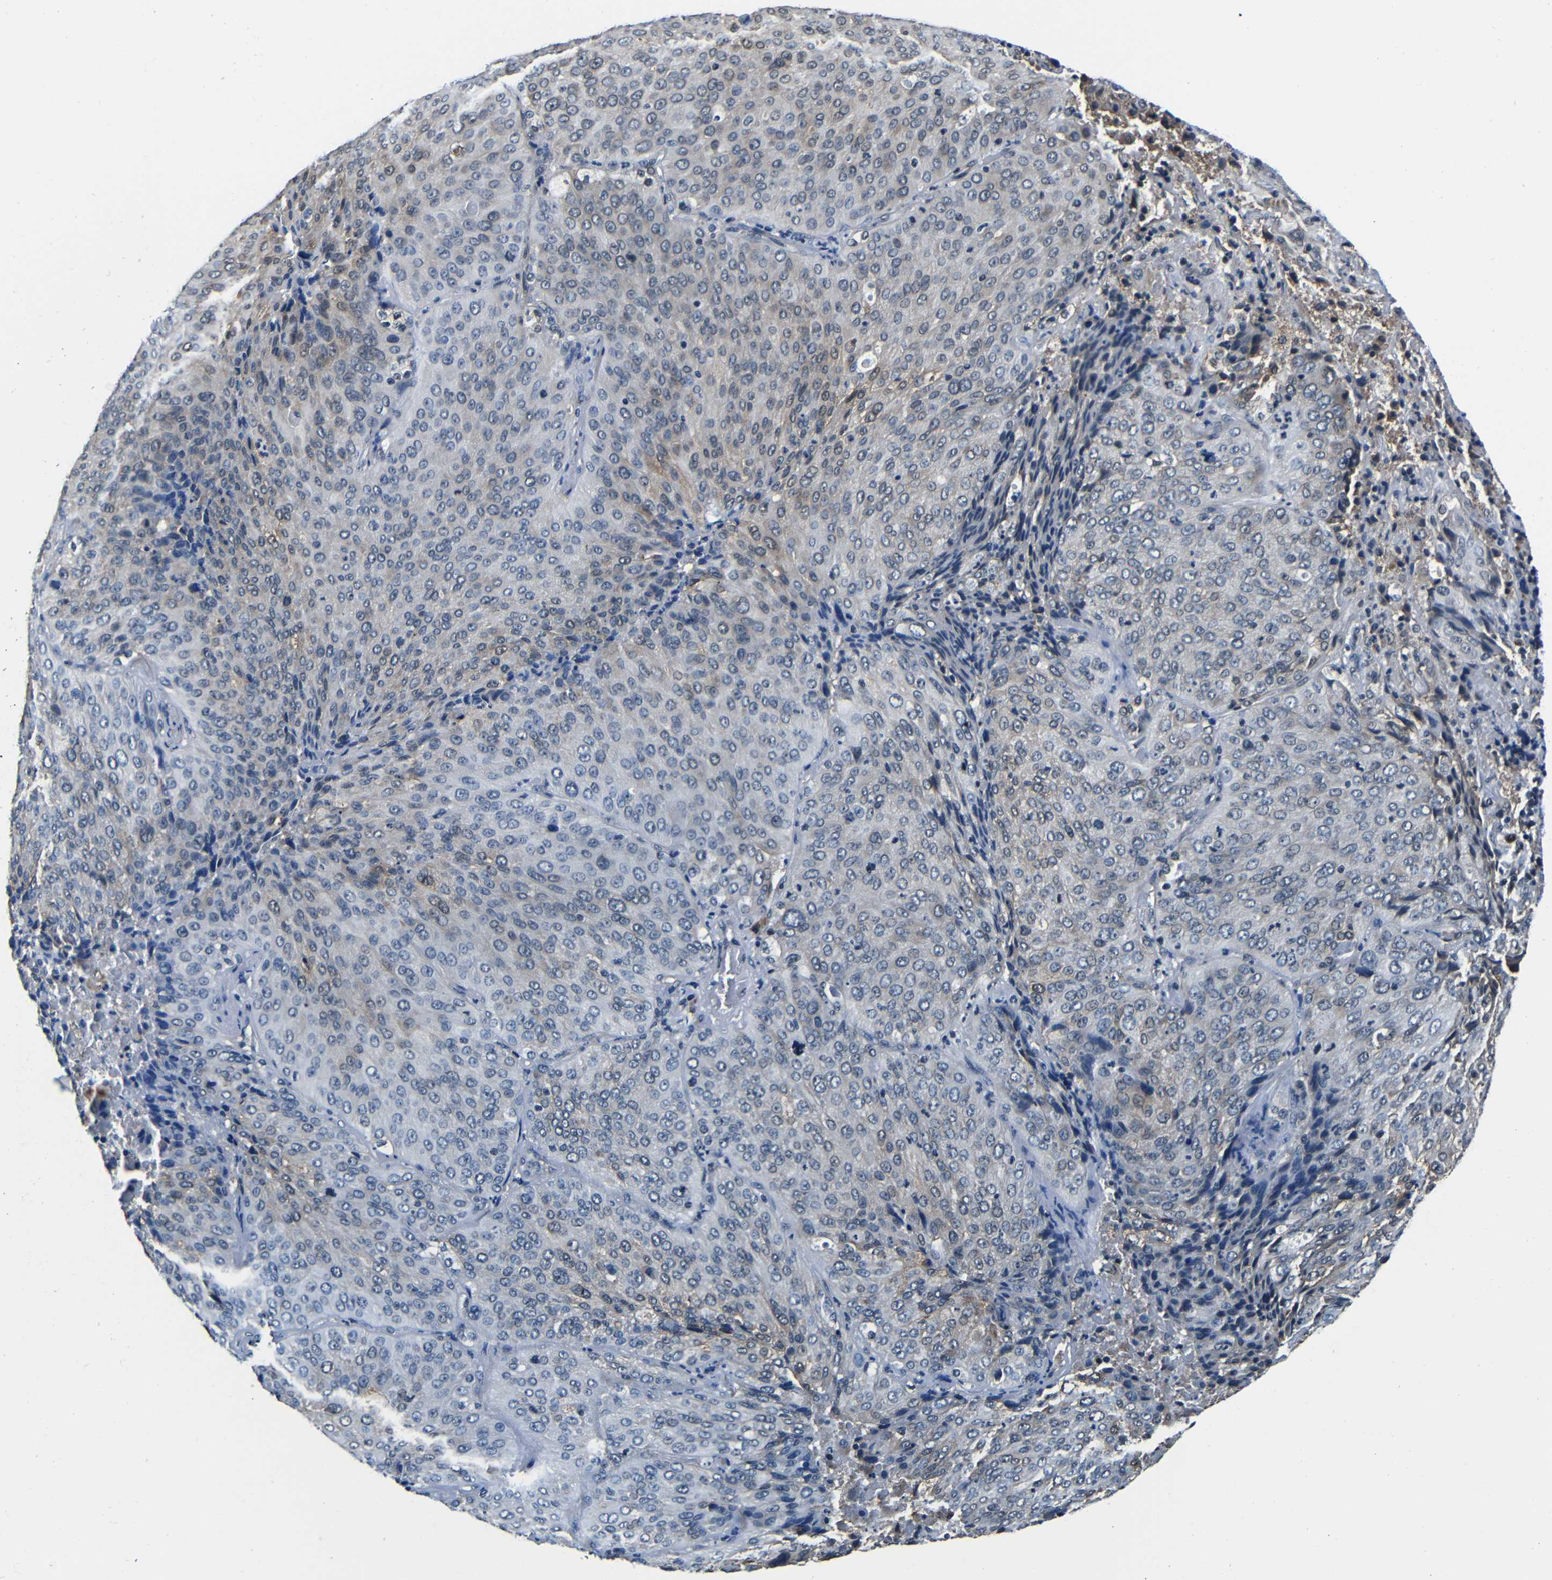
{"staining": {"intensity": "weak", "quantity": "<25%", "location": "cytoplasmic/membranous"}, "tissue": "lung cancer", "cell_type": "Tumor cells", "image_type": "cancer", "snomed": [{"axis": "morphology", "description": "Squamous cell carcinoma, NOS"}, {"axis": "topography", "description": "Lung"}], "caption": "This image is of lung cancer (squamous cell carcinoma) stained with immunohistochemistry (IHC) to label a protein in brown with the nuclei are counter-stained blue. There is no expression in tumor cells. (DAB (3,3'-diaminobenzidine) immunohistochemistry (IHC), high magnification).", "gene": "NCBP3", "patient": {"sex": "male", "age": 54}}